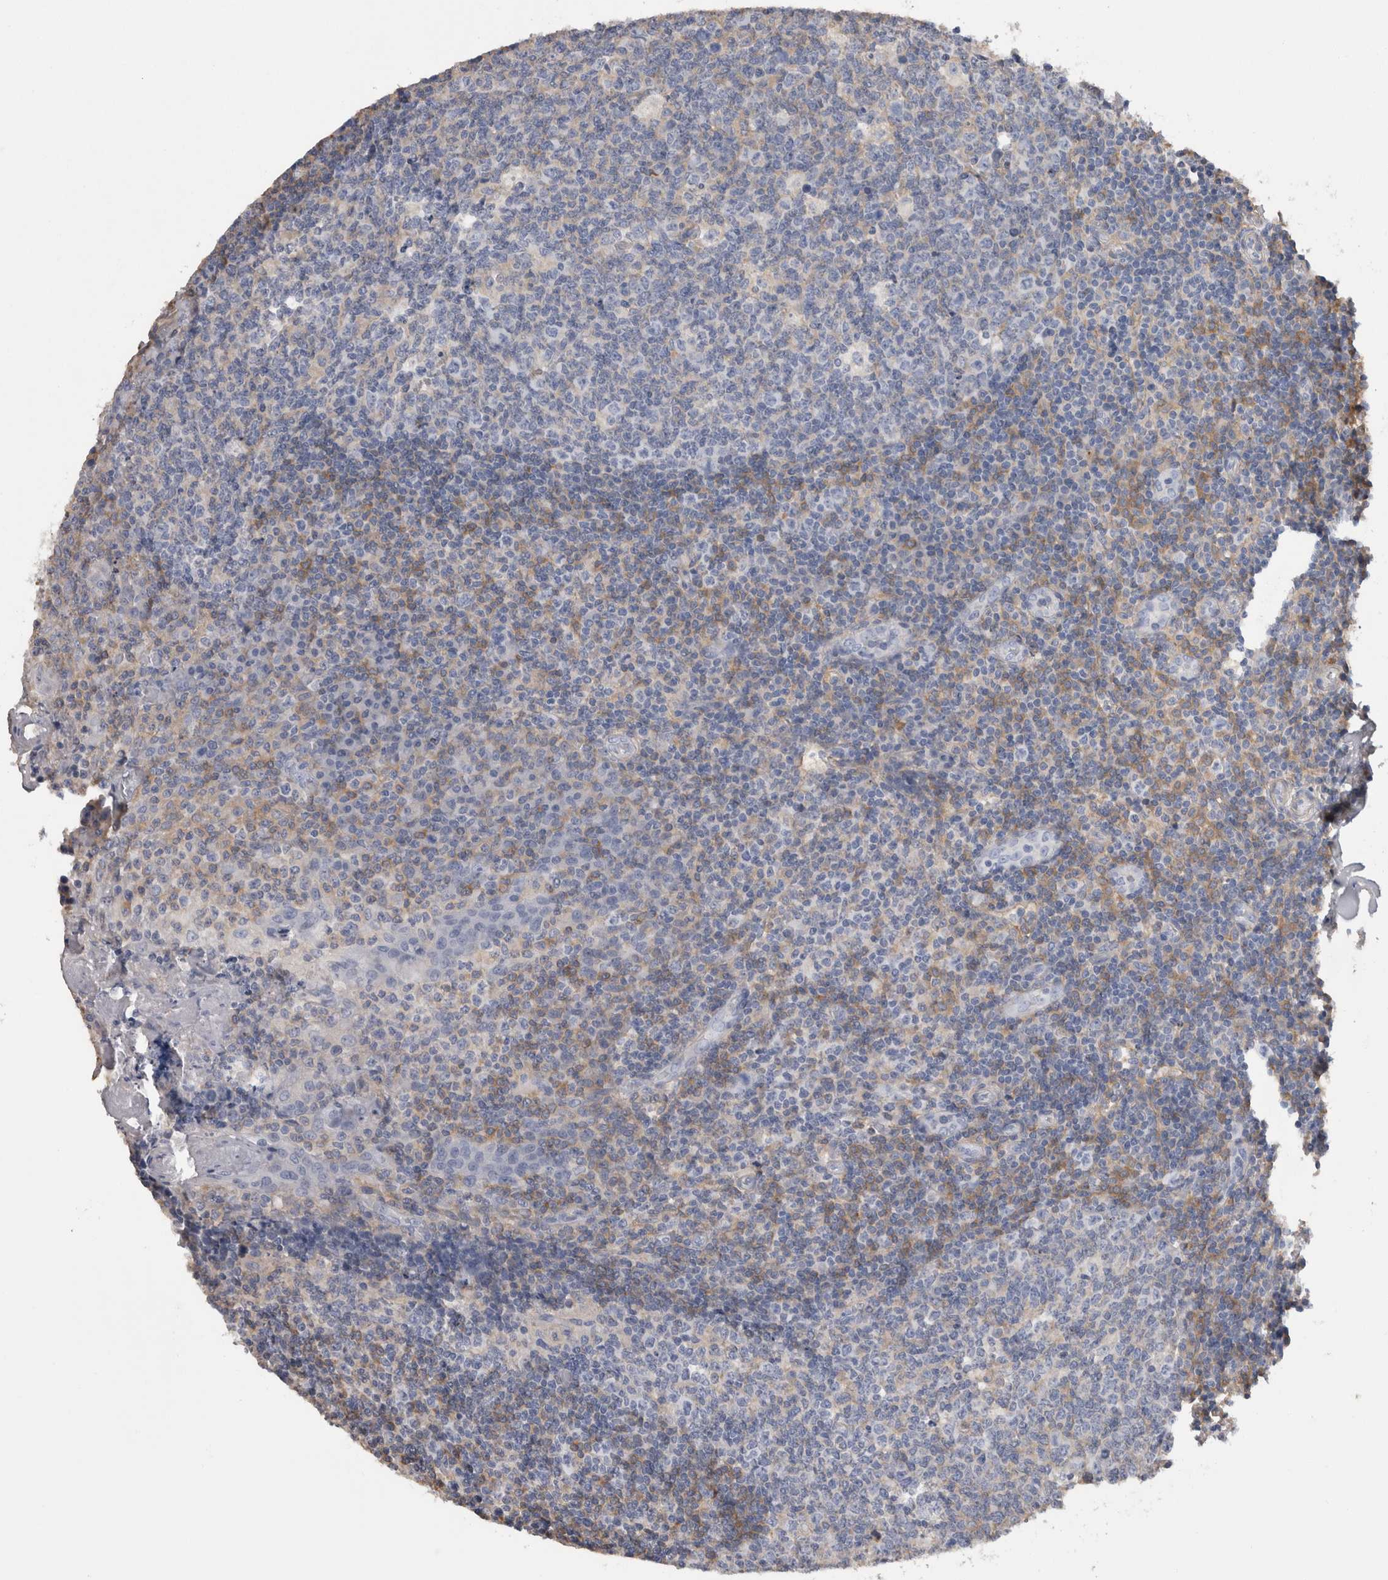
{"staining": {"intensity": "weak", "quantity": "<25%", "location": "cytoplasmic/membranous"}, "tissue": "tonsil", "cell_type": "Germinal center cells", "image_type": "normal", "snomed": [{"axis": "morphology", "description": "Normal tissue, NOS"}, {"axis": "topography", "description": "Tonsil"}], "caption": "Micrograph shows no protein staining in germinal center cells of benign tonsil. (DAB (3,3'-diaminobenzidine) IHC, high magnification).", "gene": "SCRN1", "patient": {"sex": "female", "age": 19}}